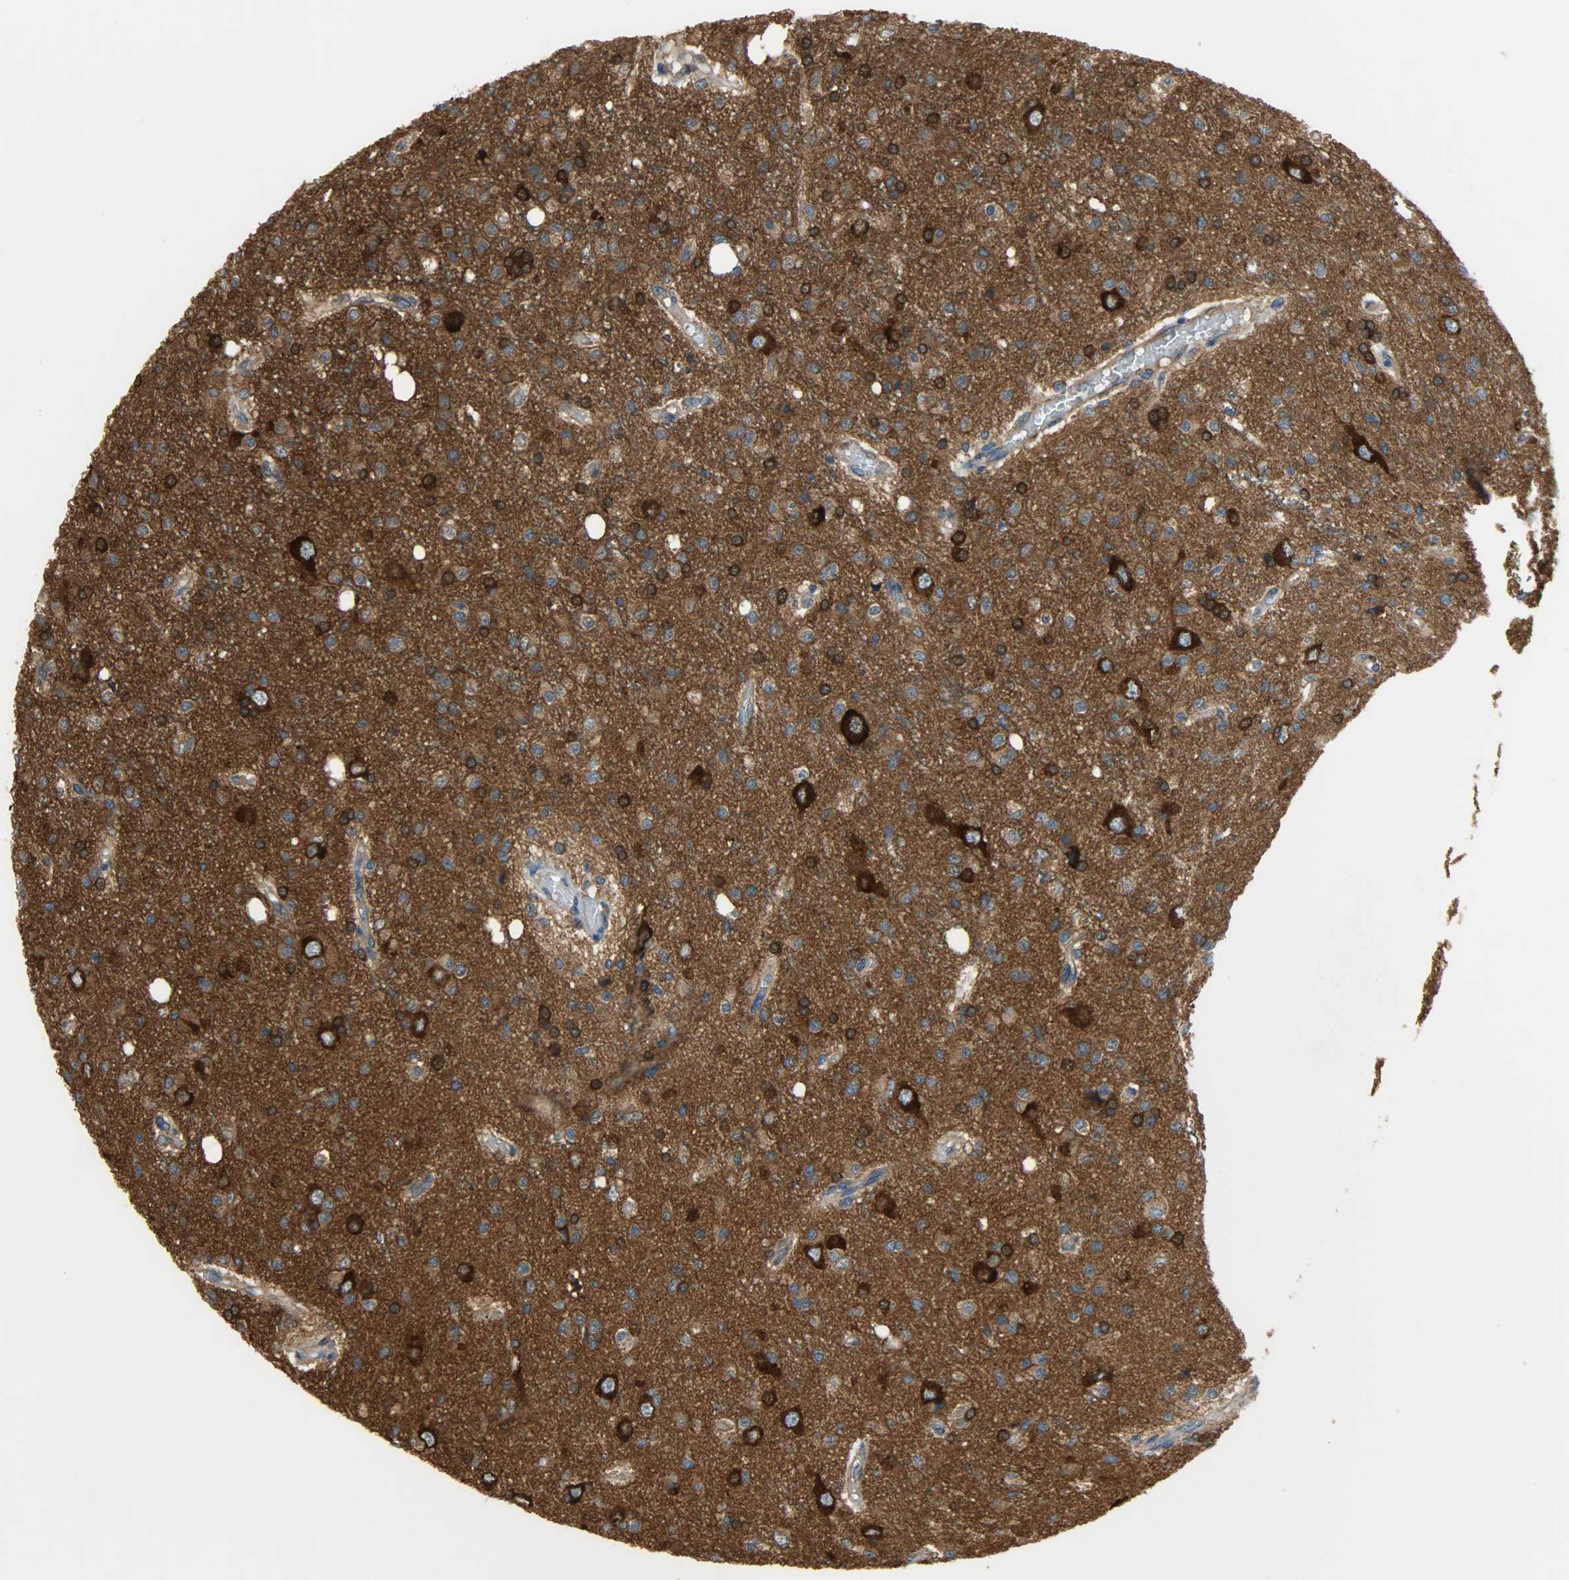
{"staining": {"intensity": "strong", "quantity": ">75%", "location": "cytoplasmic/membranous"}, "tissue": "glioma", "cell_type": "Tumor cells", "image_type": "cancer", "snomed": [{"axis": "morphology", "description": "Glioma, malignant, High grade"}, {"axis": "topography", "description": "Brain"}], "caption": "Protein expression analysis of glioma exhibits strong cytoplasmic/membranous positivity in about >75% of tumor cells.", "gene": "C1orf198", "patient": {"sex": "male", "age": 47}}